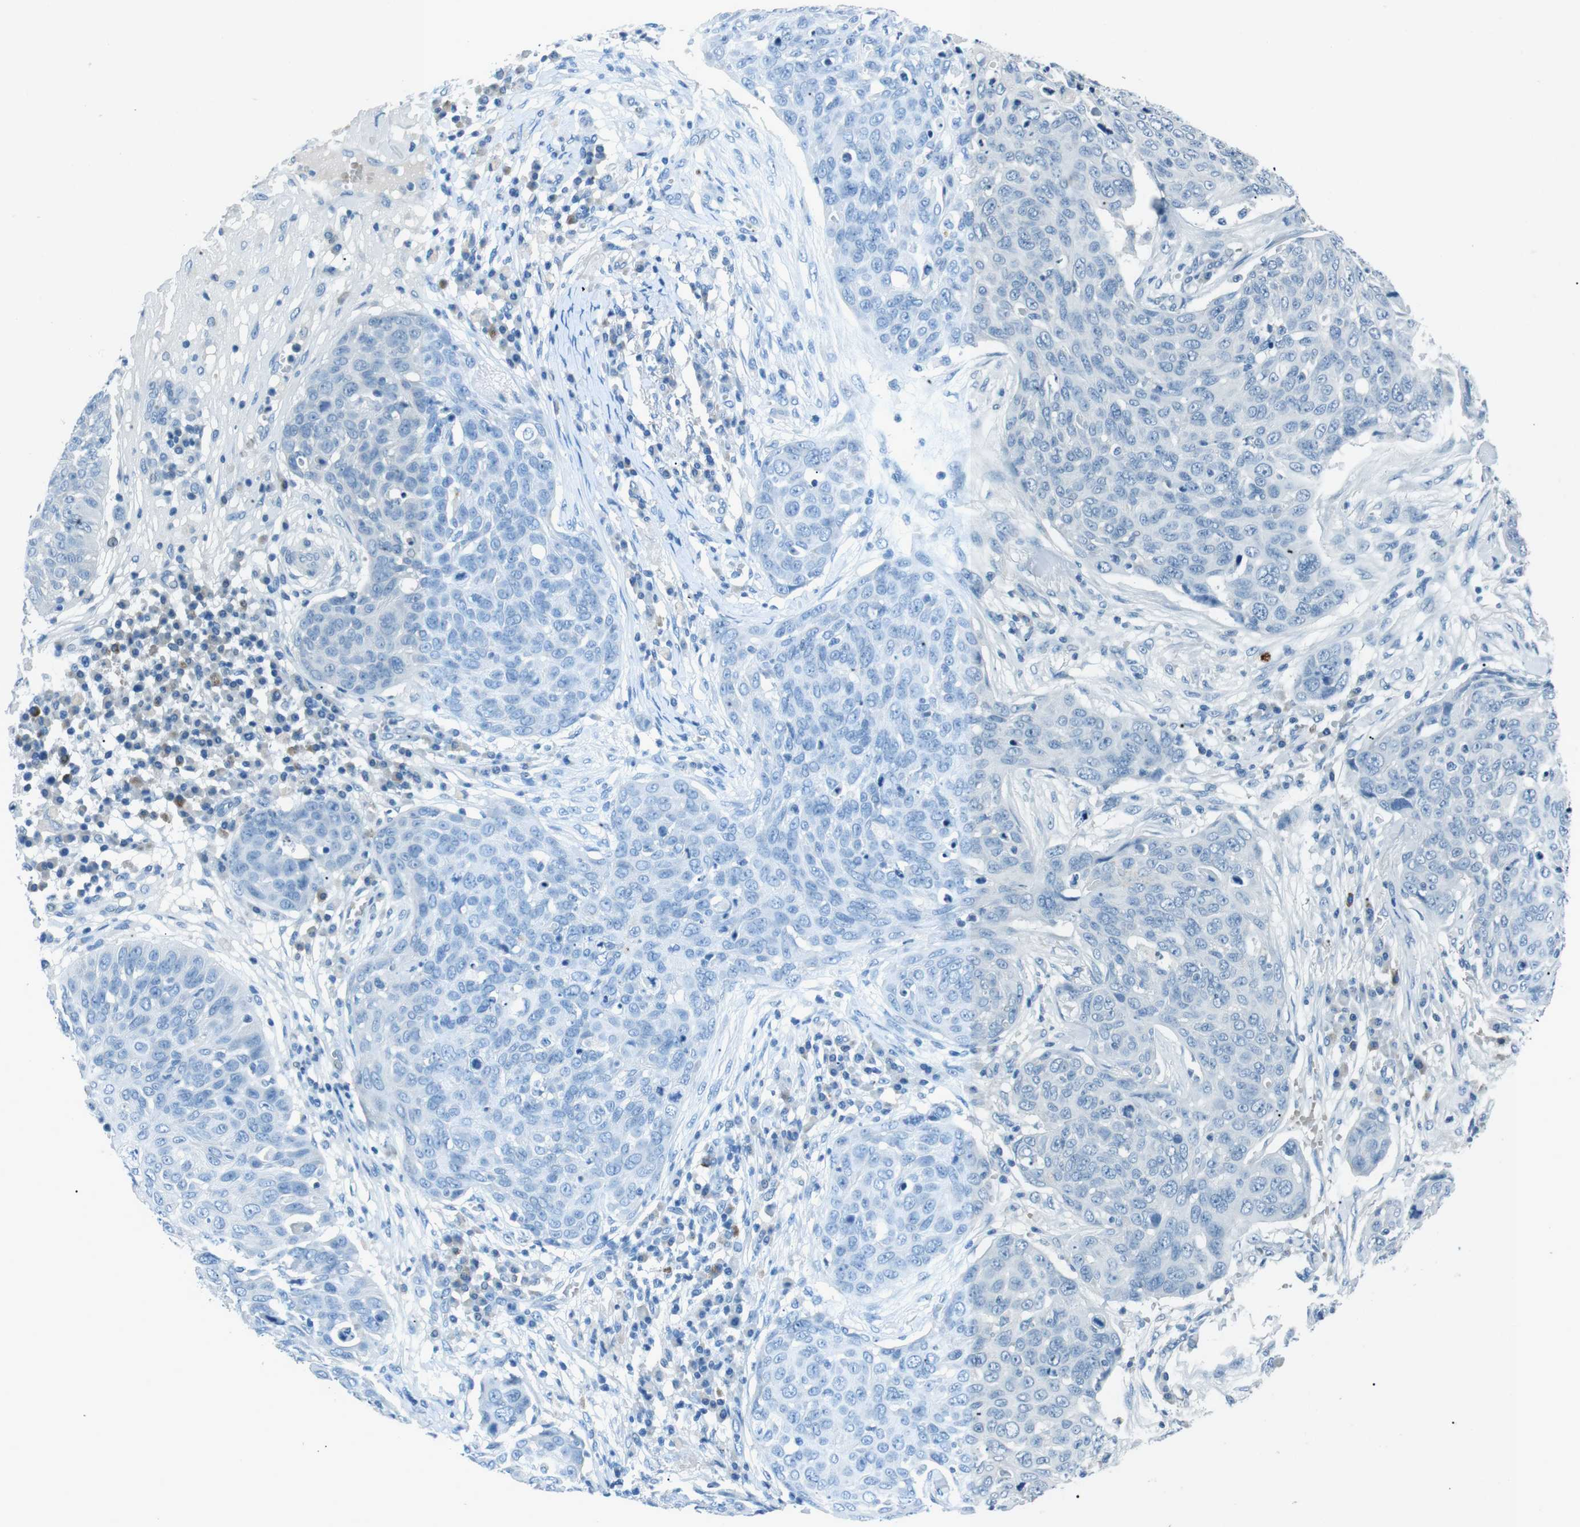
{"staining": {"intensity": "negative", "quantity": "none", "location": "none"}, "tissue": "skin cancer", "cell_type": "Tumor cells", "image_type": "cancer", "snomed": [{"axis": "morphology", "description": "Squamous cell carcinoma in situ, NOS"}, {"axis": "morphology", "description": "Squamous cell carcinoma, NOS"}, {"axis": "topography", "description": "Skin"}], "caption": "Tumor cells are negative for brown protein staining in skin cancer (squamous cell carcinoma).", "gene": "ST6GAL1", "patient": {"sex": "male", "age": 93}}